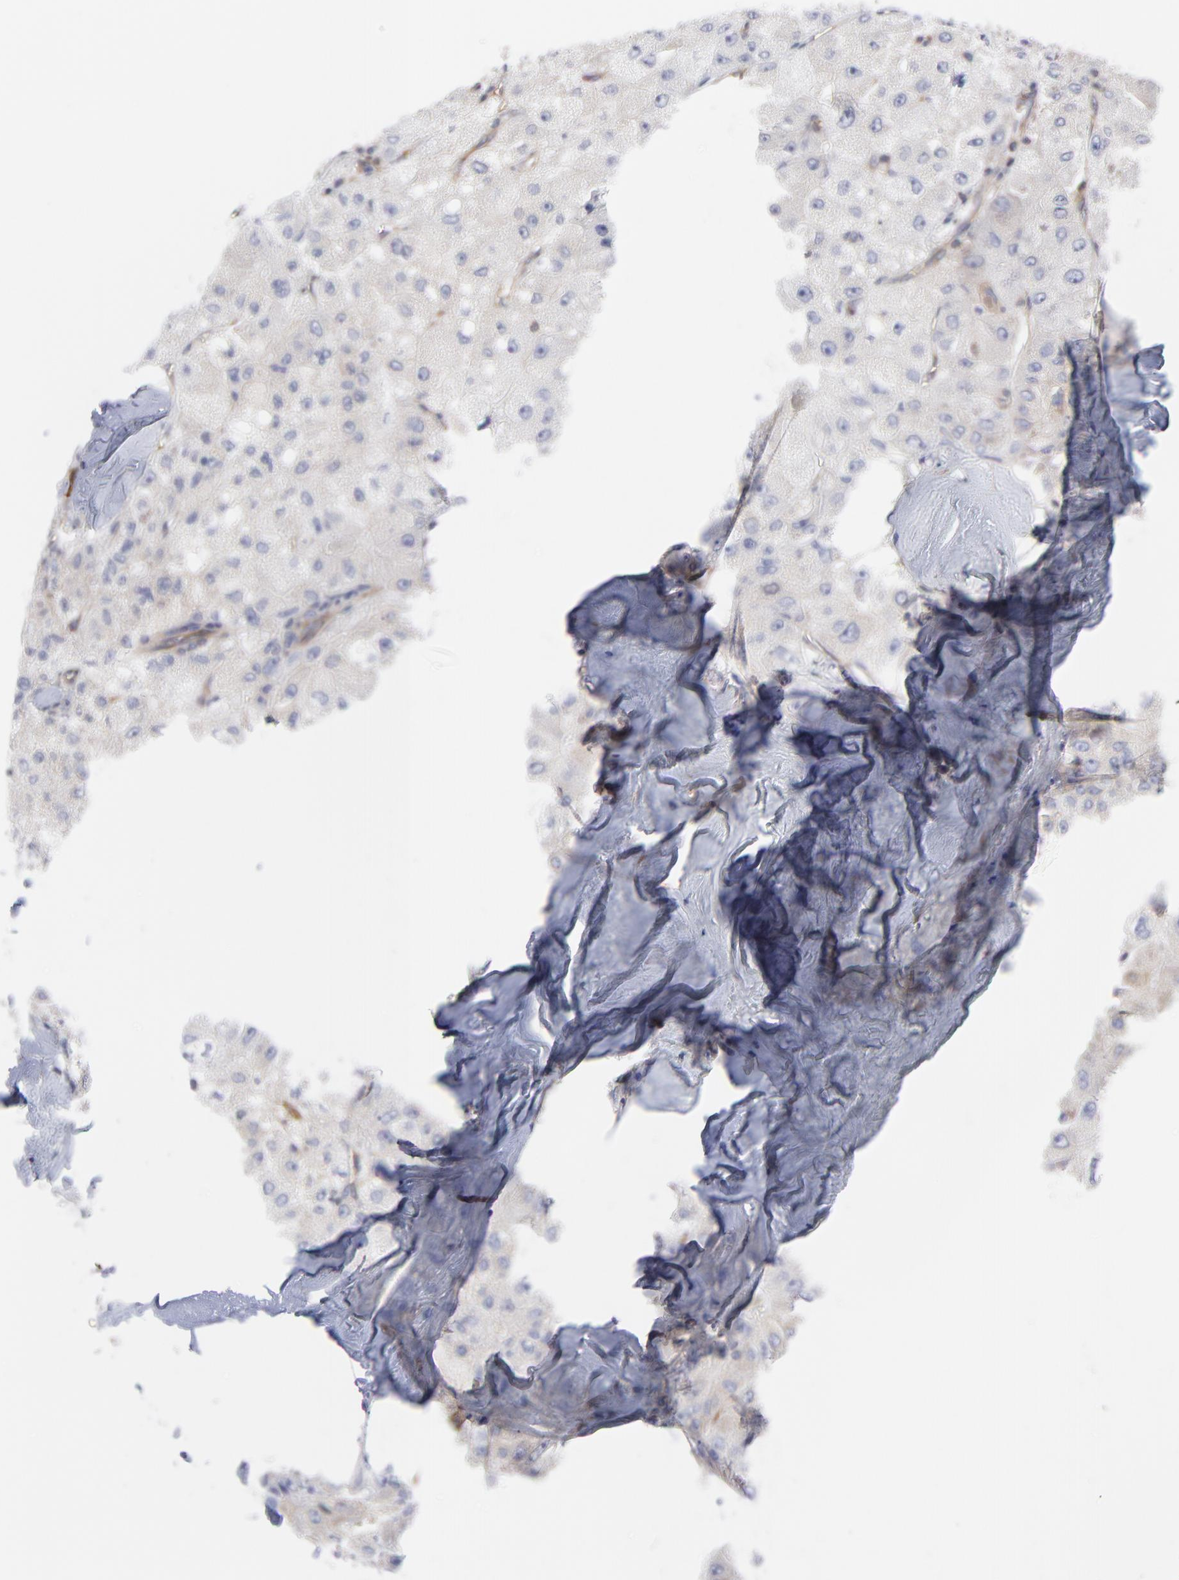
{"staining": {"intensity": "negative", "quantity": "none", "location": "none"}, "tissue": "liver cancer", "cell_type": "Tumor cells", "image_type": "cancer", "snomed": [{"axis": "morphology", "description": "Carcinoma, Hepatocellular, NOS"}, {"axis": "topography", "description": "Liver"}], "caption": "This is an IHC micrograph of human liver cancer. There is no positivity in tumor cells.", "gene": "NFKBIA", "patient": {"sex": "male", "age": 80}}